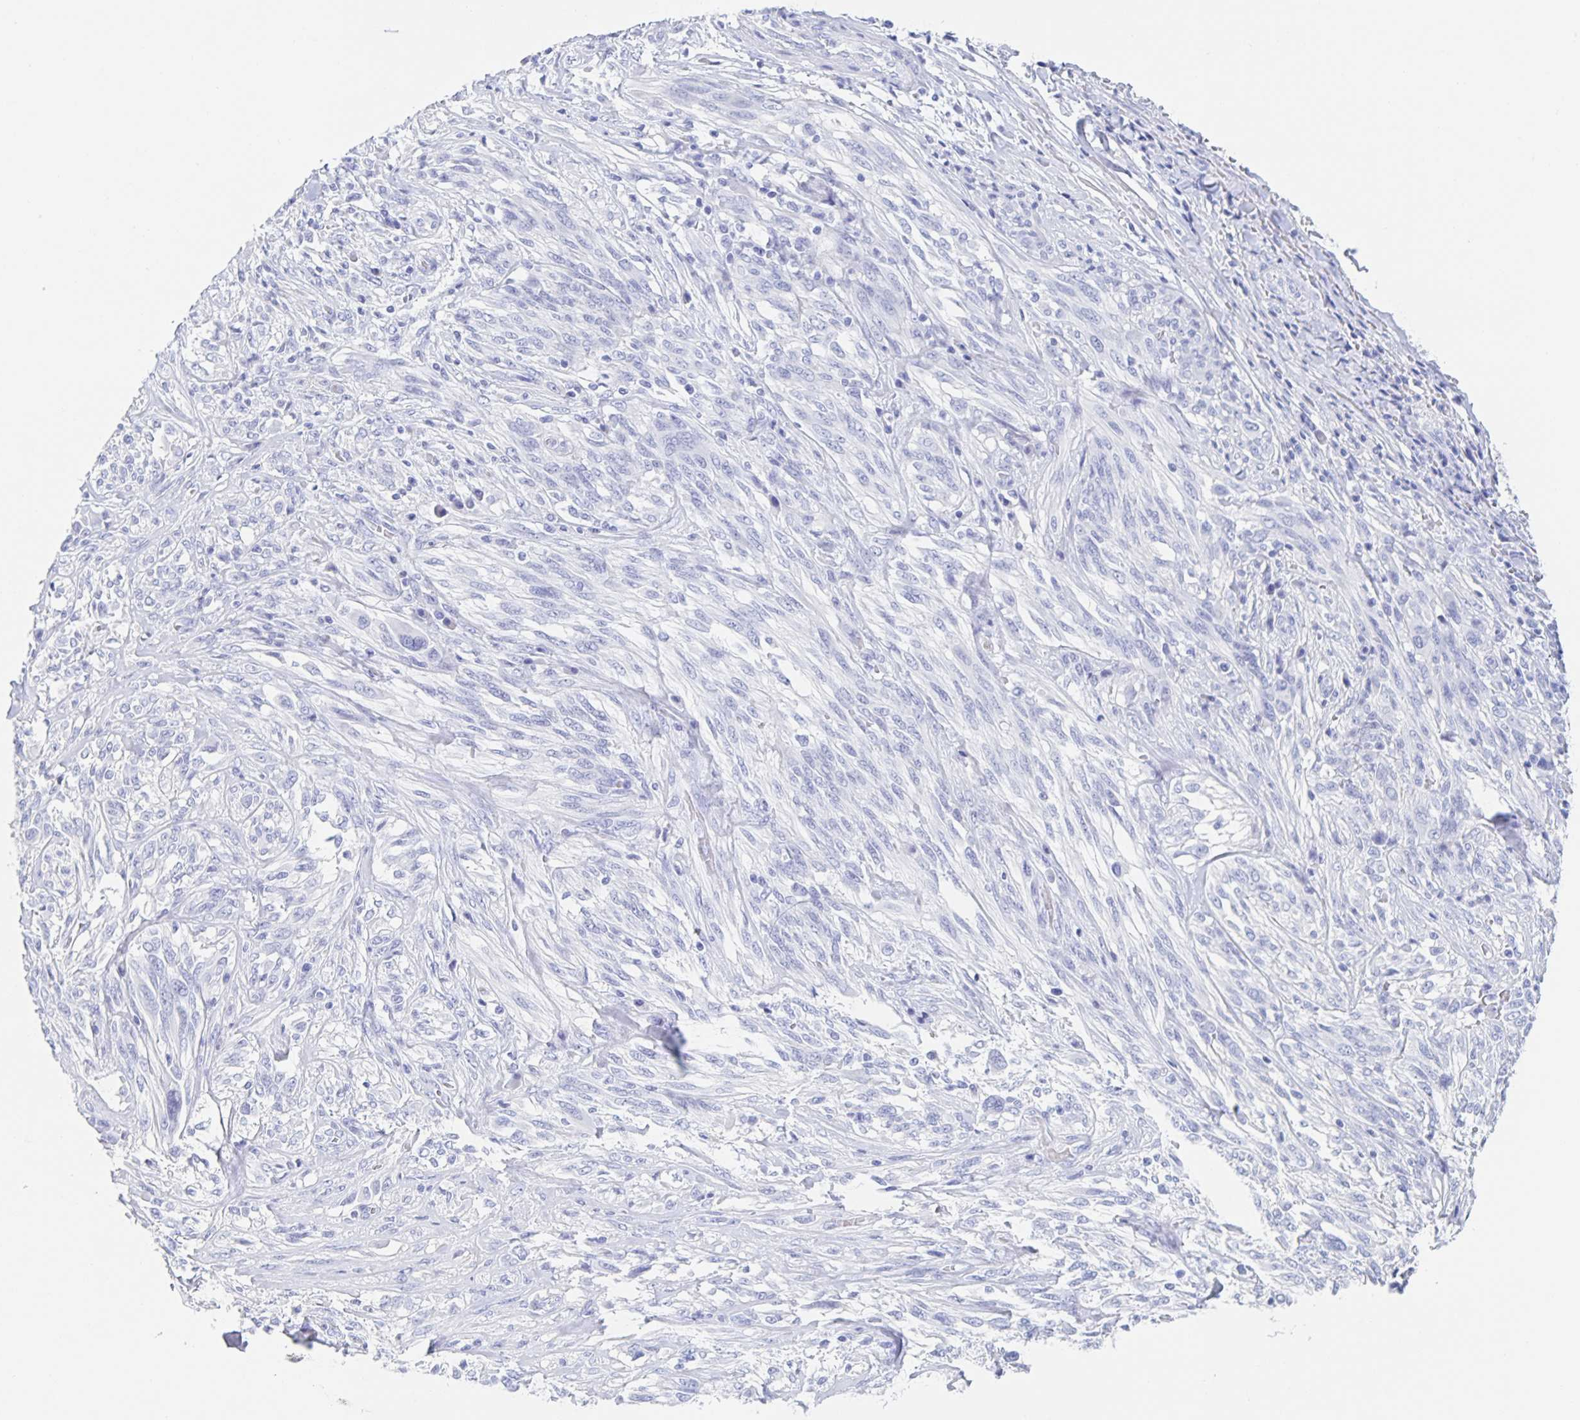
{"staining": {"intensity": "negative", "quantity": "none", "location": "none"}, "tissue": "melanoma", "cell_type": "Tumor cells", "image_type": "cancer", "snomed": [{"axis": "morphology", "description": "Malignant melanoma, NOS"}, {"axis": "topography", "description": "Skin"}], "caption": "Immunohistochemical staining of melanoma reveals no significant positivity in tumor cells.", "gene": "DMBT1", "patient": {"sex": "female", "age": 91}}